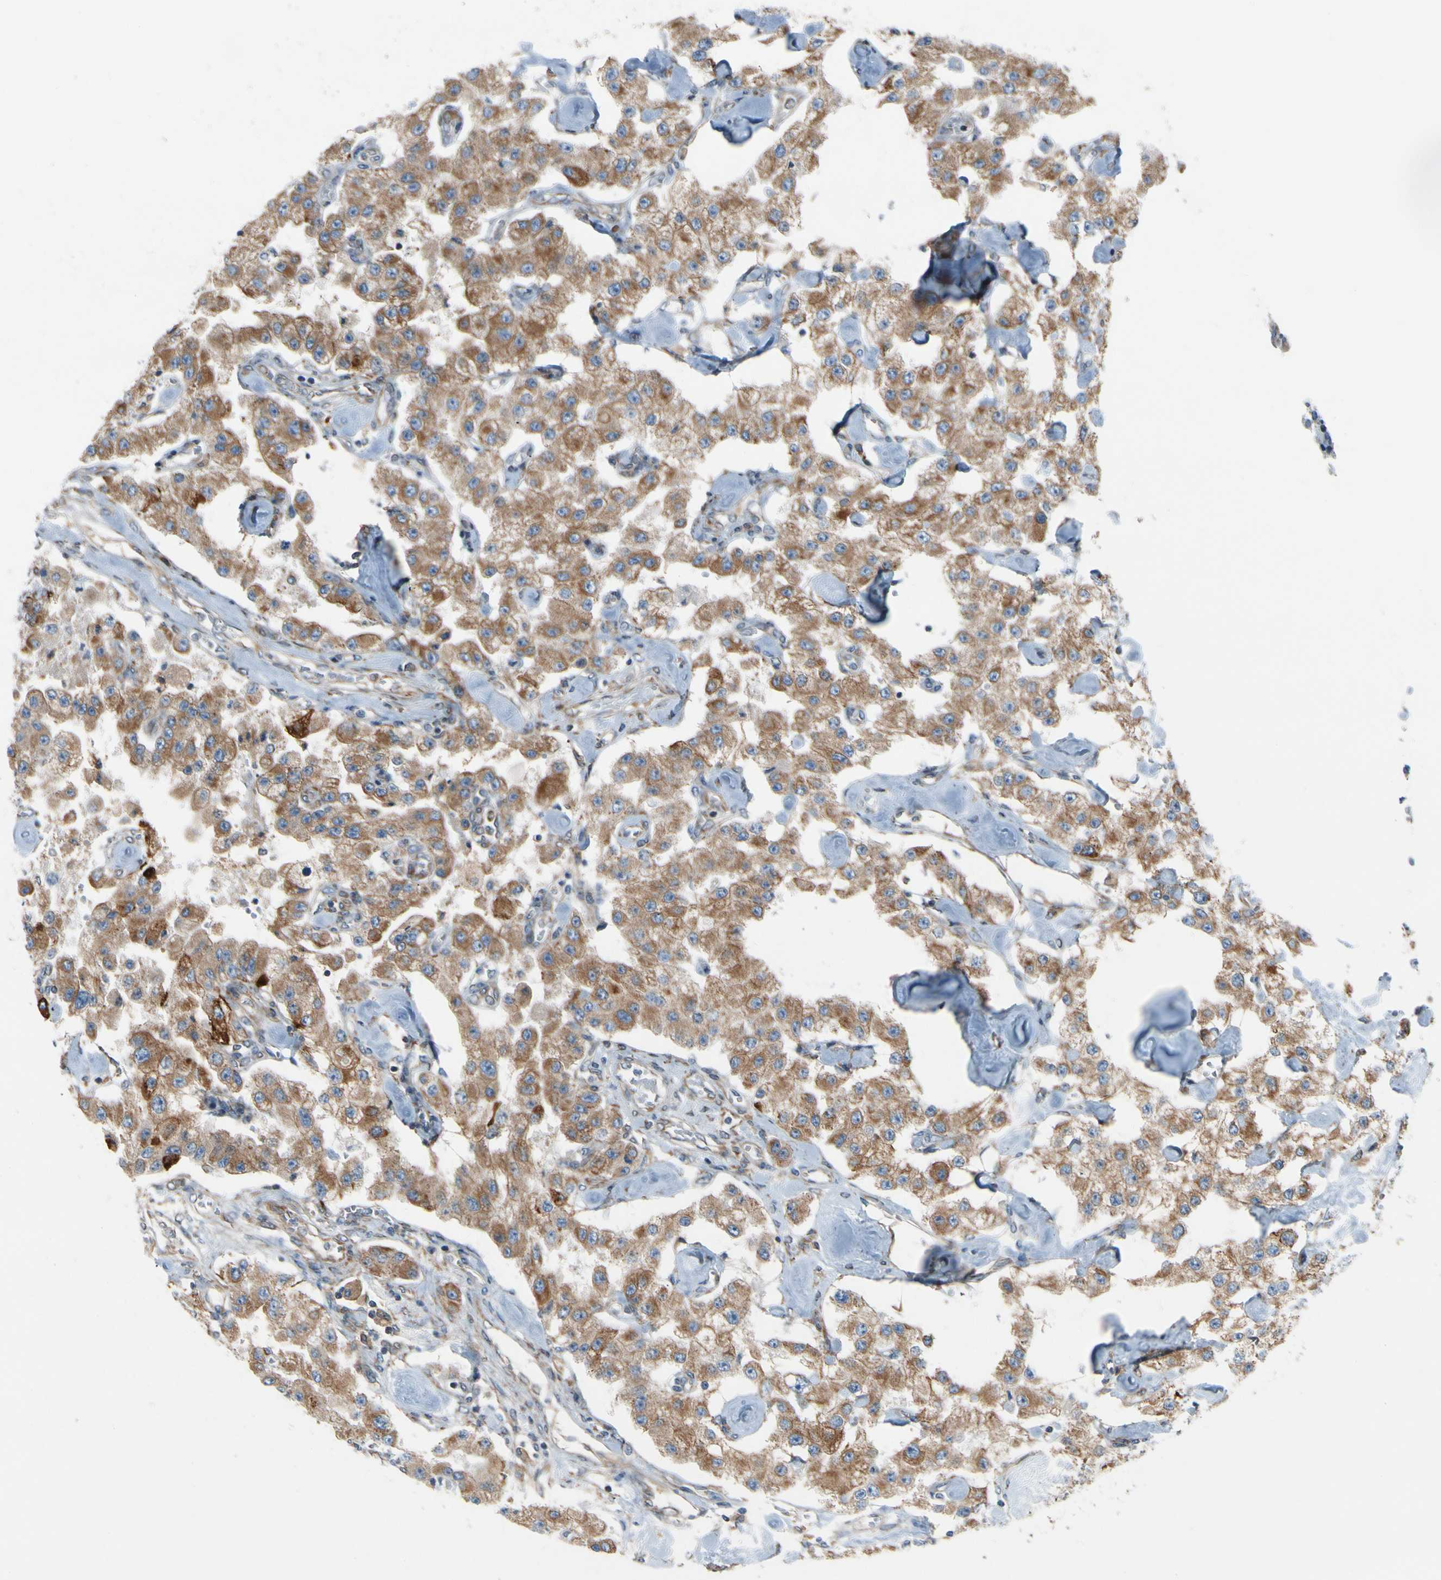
{"staining": {"intensity": "moderate", "quantity": ">75%", "location": "cytoplasmic/membranous"}, "tissue": "carcinoid", "cell_type": "Tumor cells", "image_type": "cancer", "snomed": [{"axis": "morphology", "description": "Carcinoid, malignant, NOS"}, {"axis": "topography", "description": "Pancreas"}], "caption": "DAB immunohistochemical staining of carcinoid displays moderate cytoplasmic/membranous protein staining in approximately >75% of tumor cells.", "gene": "CLCC1", "patient": {"sex": "male", "age": 41}}